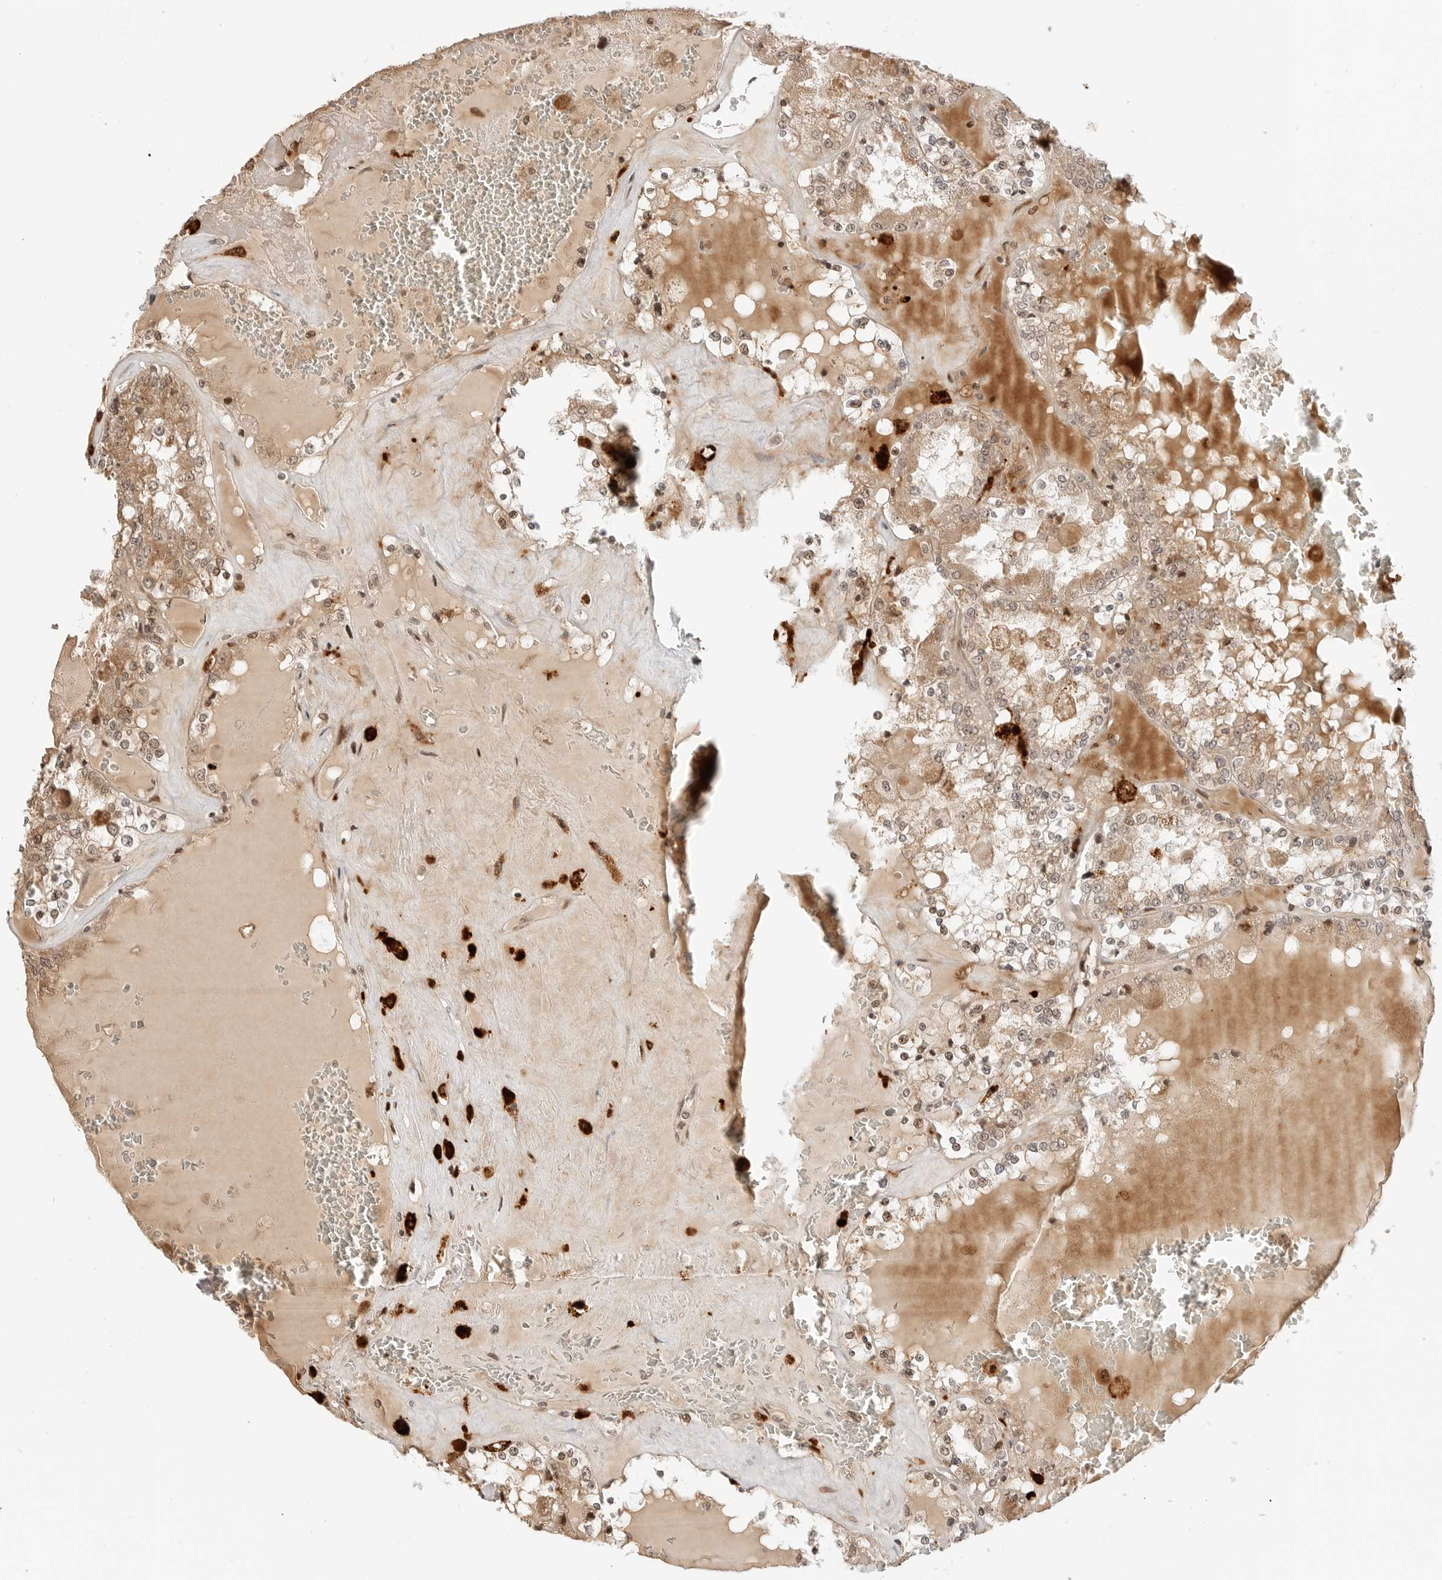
{"staining": {"intensity": "weak", "quantity": ">75%", "location": "cytoplasmic/membranous,nuclear"}, "tissue": "renal cancer", "cell_type": "Tumor cells", "image_type": "cancer", "snomed": [{"axis": "morphology", "description": "Adenocarcinoma, NOS"}, {"axis": "topography", "description": "Kidney"}], "caption": "Immunohistochemical staining of renal cancer displays low levels of weak cytoplasmic/membranous and nuclear staining in approximately >75% of tumor cells.", "gene": "GEM", "patient": {"sex": "female", "age": 56}}